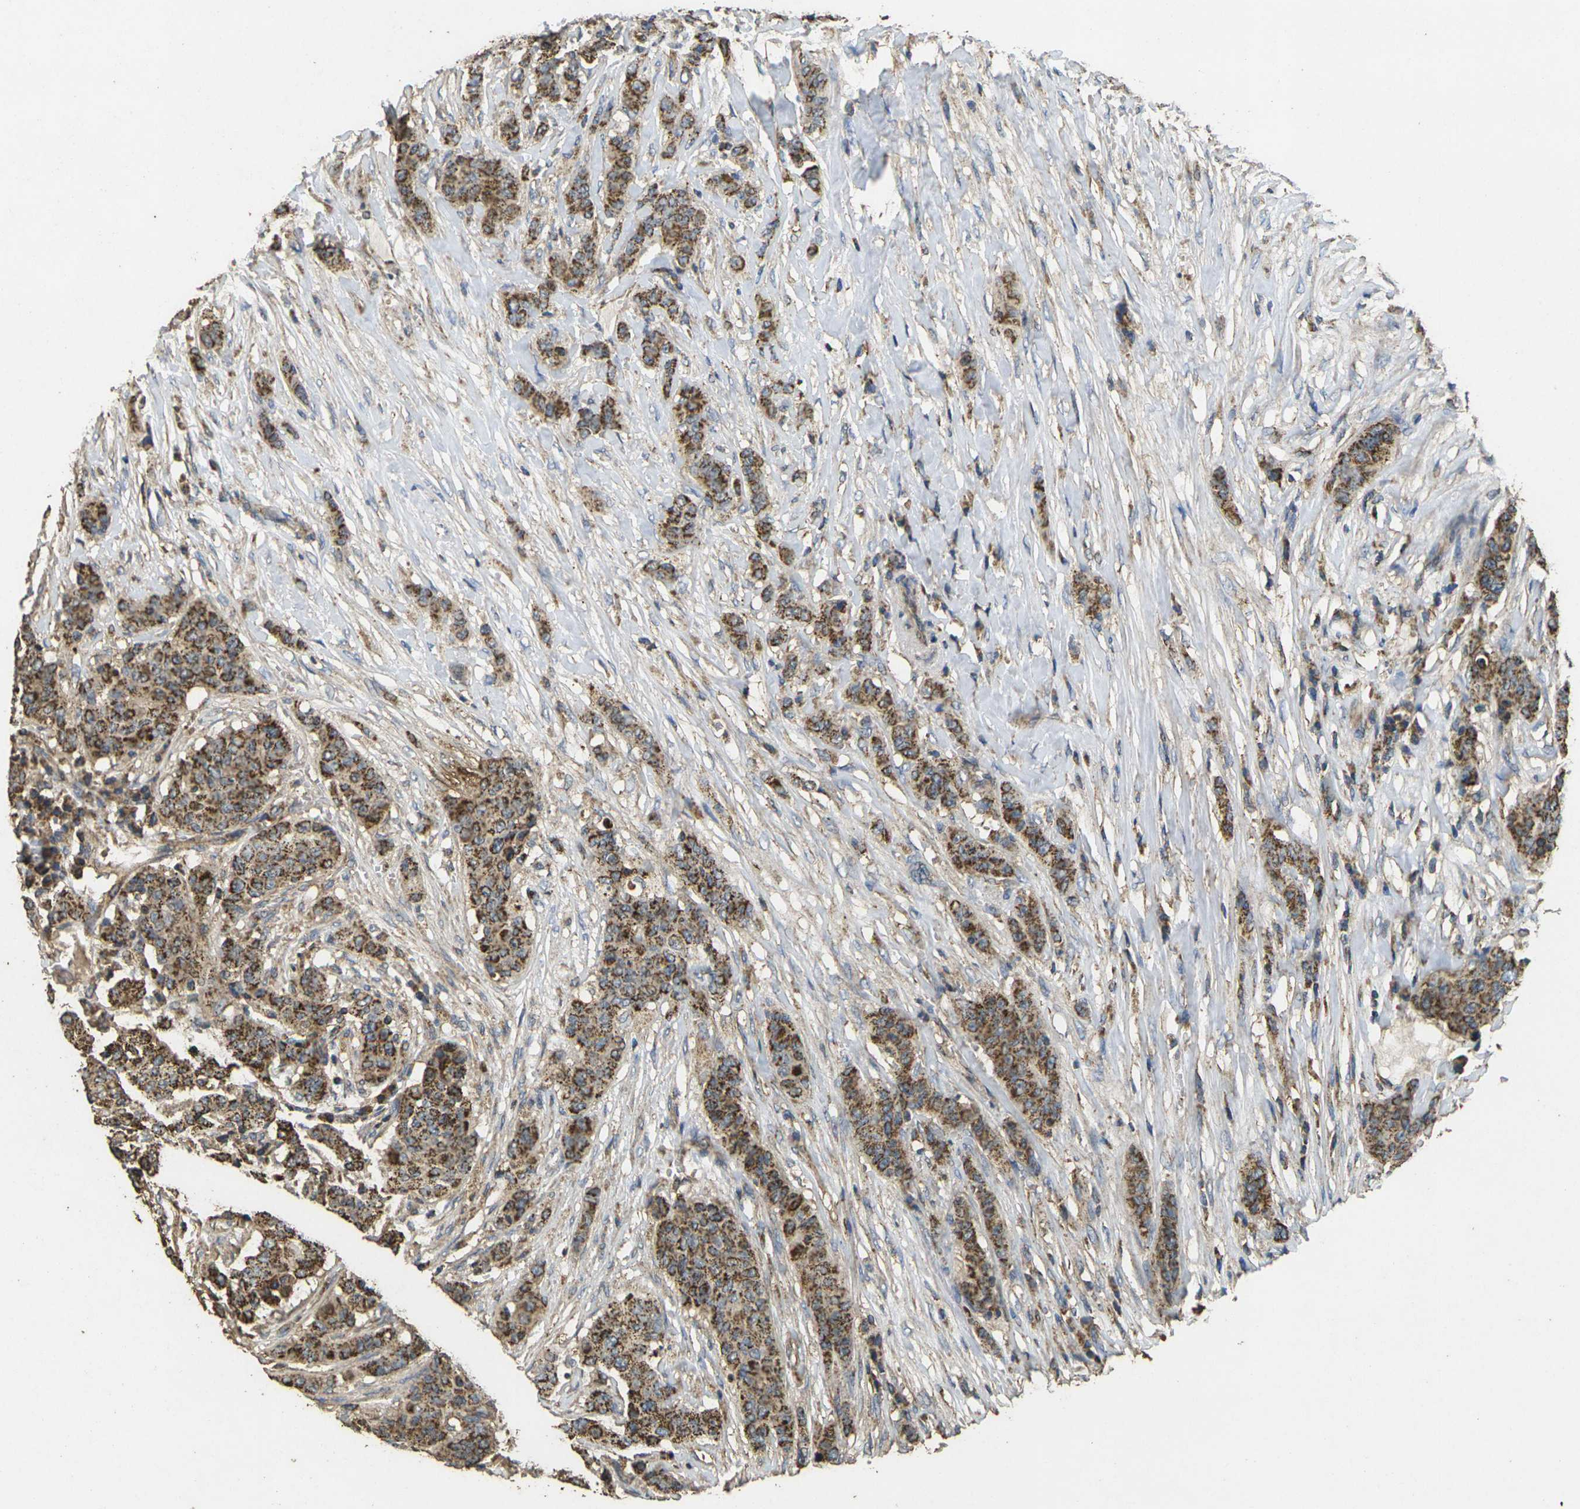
{"staining": {"intensity": "strong", "quantity": ">75%", "location": "cytoplasmic/membranous"}, "tissue": "breast cancer", "cell_type": "Tumor cells", "image_type": "cancer", "snomed": [{"axis": "morphology", "description": "Duct carcinoma"}, {"axis": "topography", "description": "Breast"}], "caption": "IHC of infiltrating ductal carcinoma (breast) displays high levels of strong cytoplasmic/membranous staining in about >75% of tumor cells.", "gene": "MAPK11", "patient": {"sex": "female", "age": 40}}